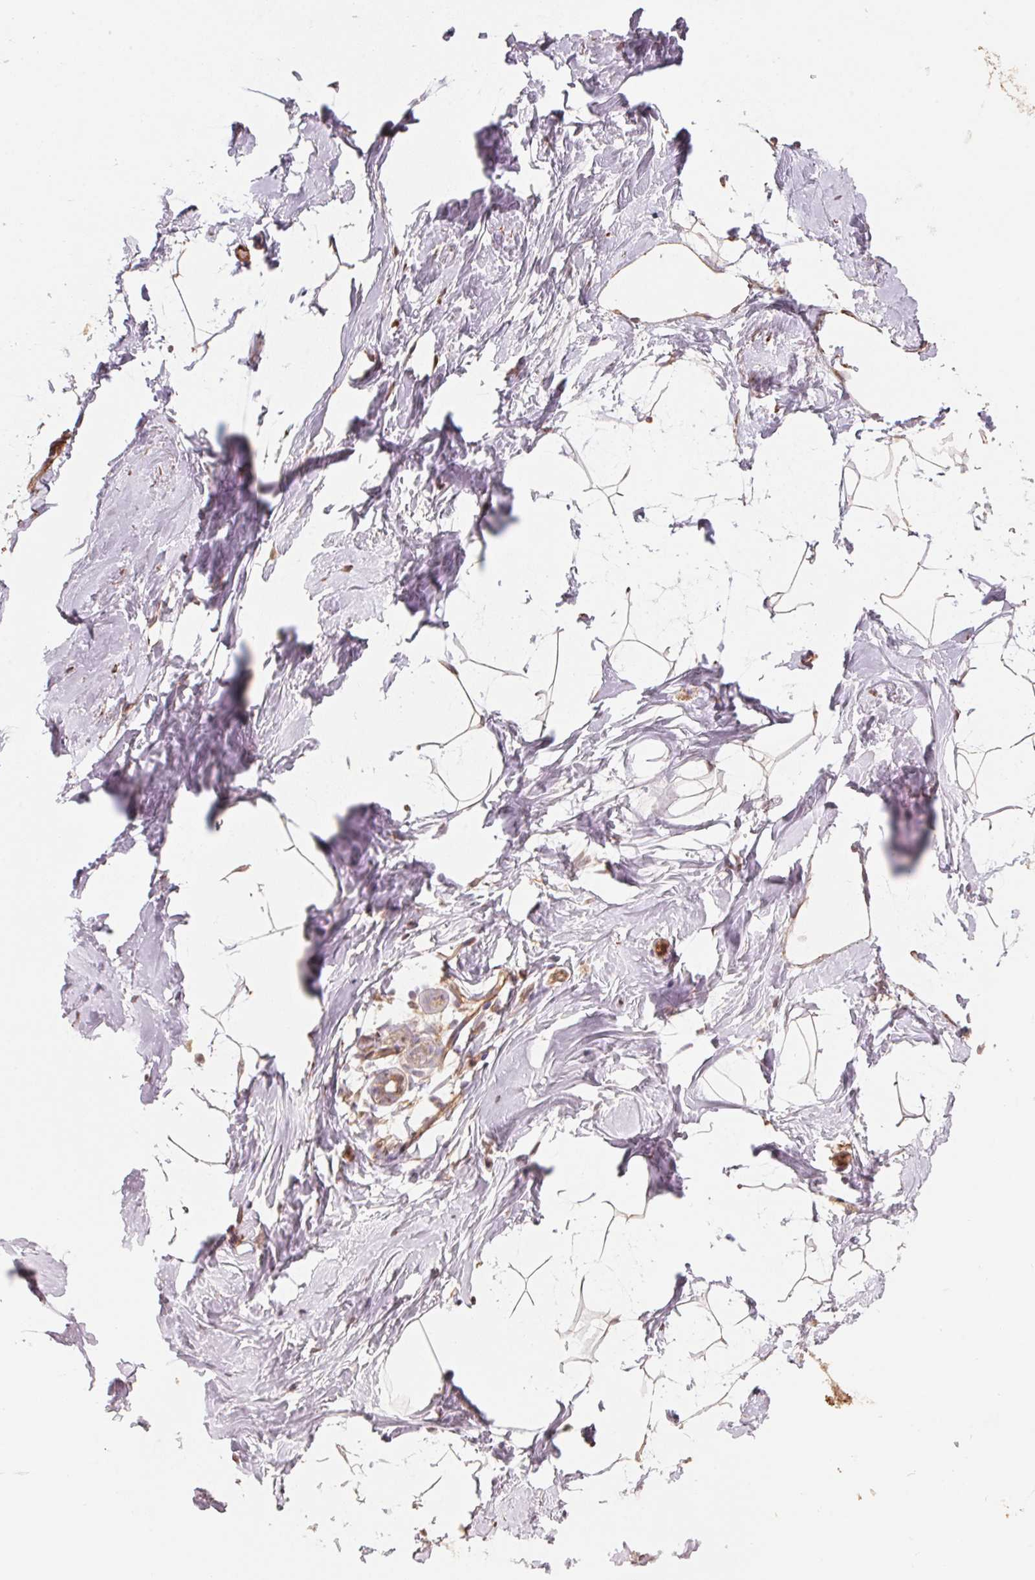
{"staining": {"intensity": "moderate", "quantity": "25%-75%", "location": "cytoplasmic/membranous"}, "tissue": "breast", "cell_type": "Adipocytes", "image_type": "normal", "snomed": [{"axis": "morphology", "description": "Normal tissue, NOS"}, {"axis": "topography", "description": "Breast"}], "caption": "Immunohistochemistry (DAB) staining of unremarkable human breast demonstrates moderate cytoplasmic/membranous protein positivity in about 25%-75% of adipocytes. (IHC, brightfield microscopy, high magnification).", "gene": "TSPAN12", "patient": {"sex": "female", "age": 32}}